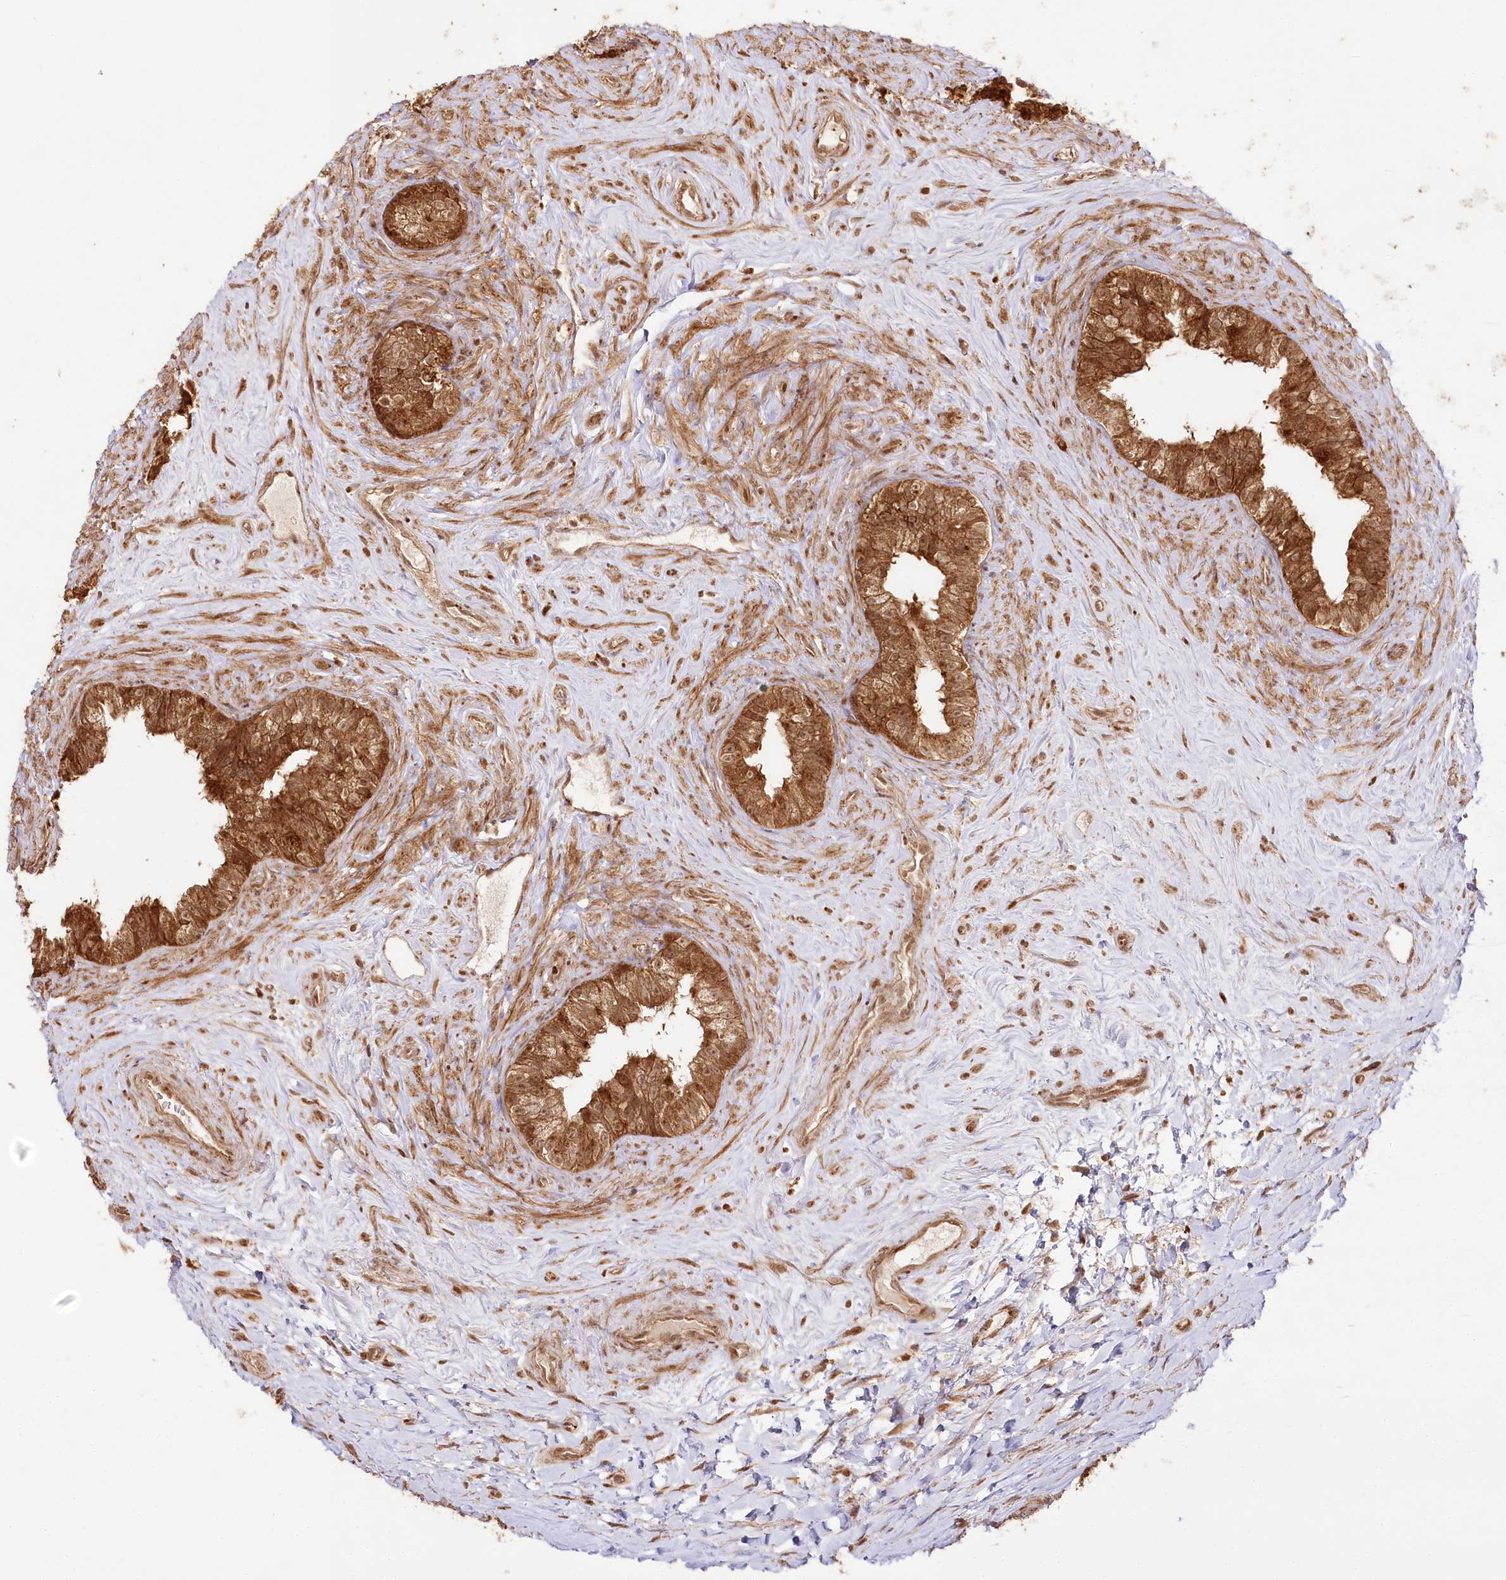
{"staining": {"intensity": "strong", "quantity": ">75%", "location": "cytoplasmic/membranous,nuclear"}, "tissue": "epididymis", "cell_type": "Glandular cells", "image_type": "normal", "snomed": [{"axis": "morphology", "description": "Normal tissue, NOS"}, {"axis": "topography", "description": "Epididymis"}], "caption": "Immunohistochemistry (IHC) of normal human epididymis shows high levels of strong cytoplasmic/membranous,nuclear staining in about >75% of glandular cells.", "gene": "ULK2", "patient": {"sex": "male", "age": 84}}